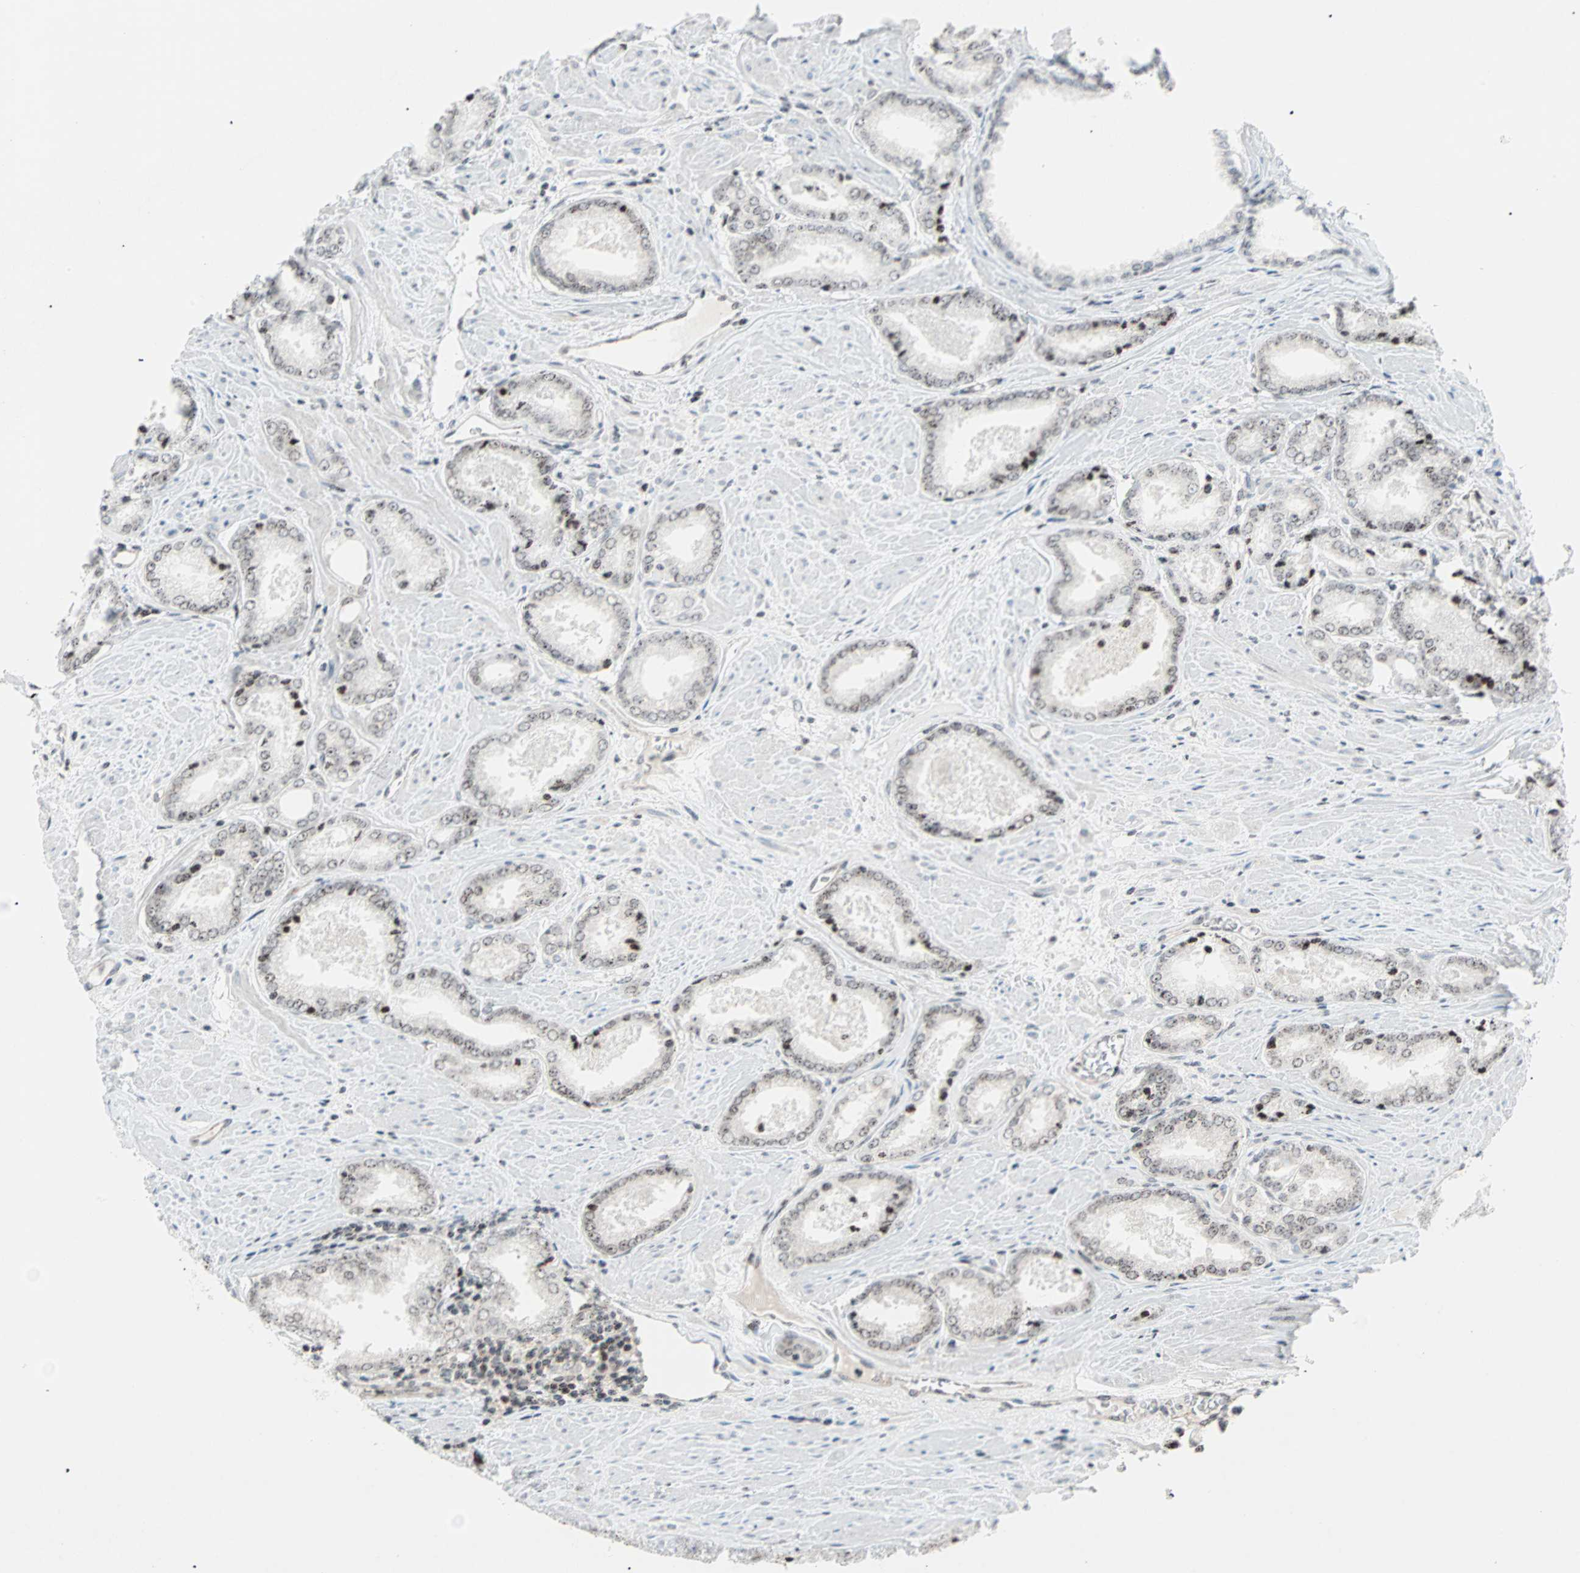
{"staining": {"intensity": "weak", "quantity": "25%-75%", "location": "nuclear"}, "tissue": "prostate cancer", "cell_type": "Tumor cells", "image_type": "cancer", "snomed": [{"axis": "morphology", "description": "Adenocarcinoma, Low grade"}, {"axis": "topography", "description": "Prostate"}], "caption": "This photomicrograph reveals immunohistochemistry staining of prostate cancer, with low weak nuclear staining in about 25%-75% of tumor cells.", "gene": "CENPA", "patient": {"sex": "male", "age": 64}}